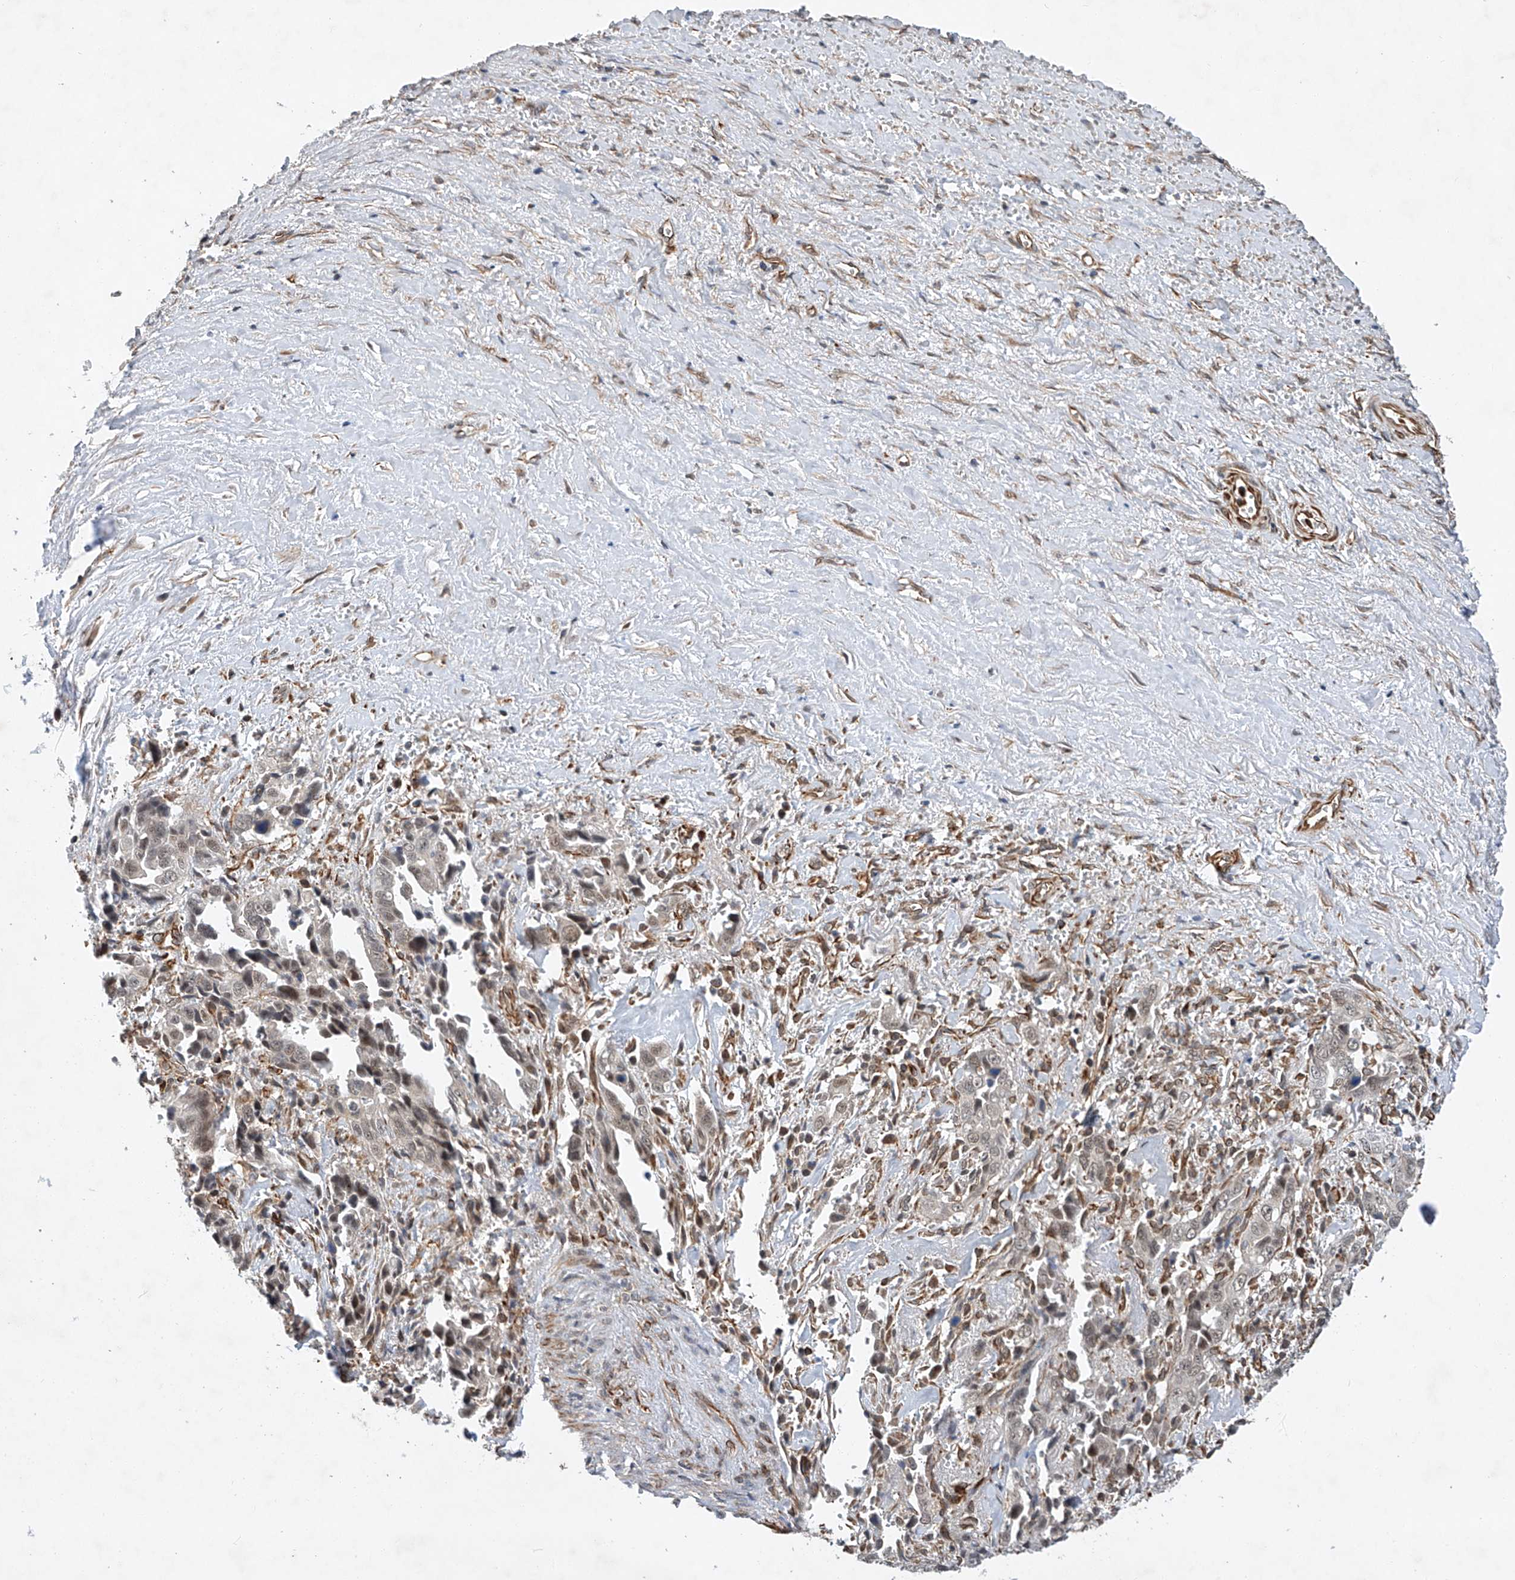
{"staining": {"intensity": "weak", "quantity": "25%-75%", "location": "nuclear"}, "tissue": "liver cancer", "cell_type": "Tumor cells", "image_type": "cancer", "snomed": [{"axis": "morphology", "description": "Cholangiocarcinoma"}, {"axis": "topography", "description": "Liver"}], "caption": "Immunohistochemistry of liver cancer (cholangiocarcinoma) exhibits low levels of weak nuclear positivity in approximately 25%-75% of tumor cells. The staining is performed using DAB brown chromogen to label protein expression. The nuclei are counter-stained blue using hematoxylin.", "gene": "AMD1", "patient": {"sex": "female", "age": 79}}